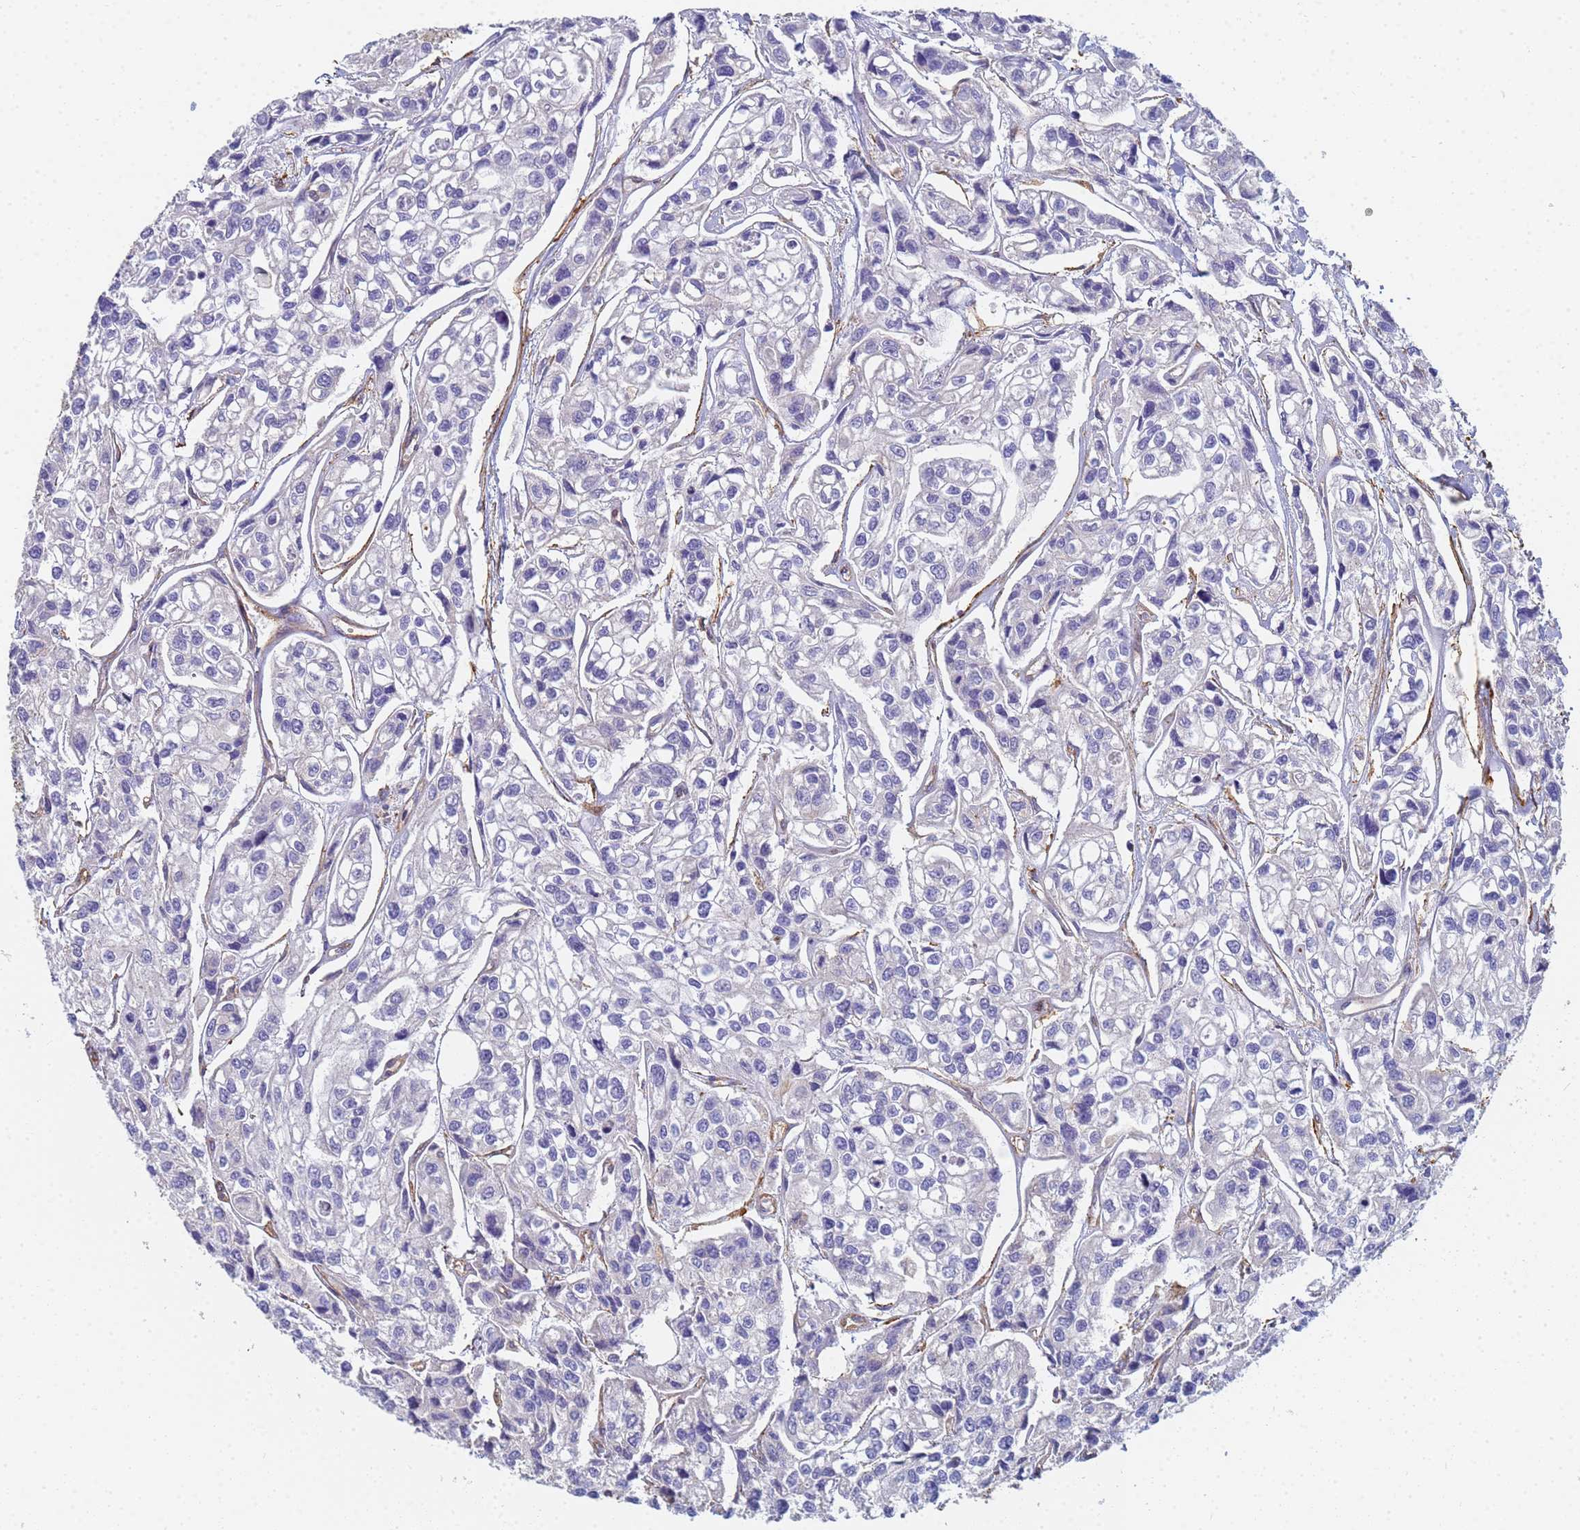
{"staining": {"intensity": "negative", "quantity": "none", "location": "none"}, "tissue": "urothelial cancer", "cell_type": "Tumor cells", "image_type": "cancer", "snomed": [{"axis": "morphology", "description": "Urothelial carcinoma, High grade"}, {"axis": "topography", "description": "Urinary bladder"}], "caption": "This histopathology image is of urothelial cancer stained with immunohistochemistry to label a protein in brown with the nuclei are counter-stained blue. There is no staining in tumor cells.", "gene": "TPM1", "patient": {"sex": "male", "age": 67}}